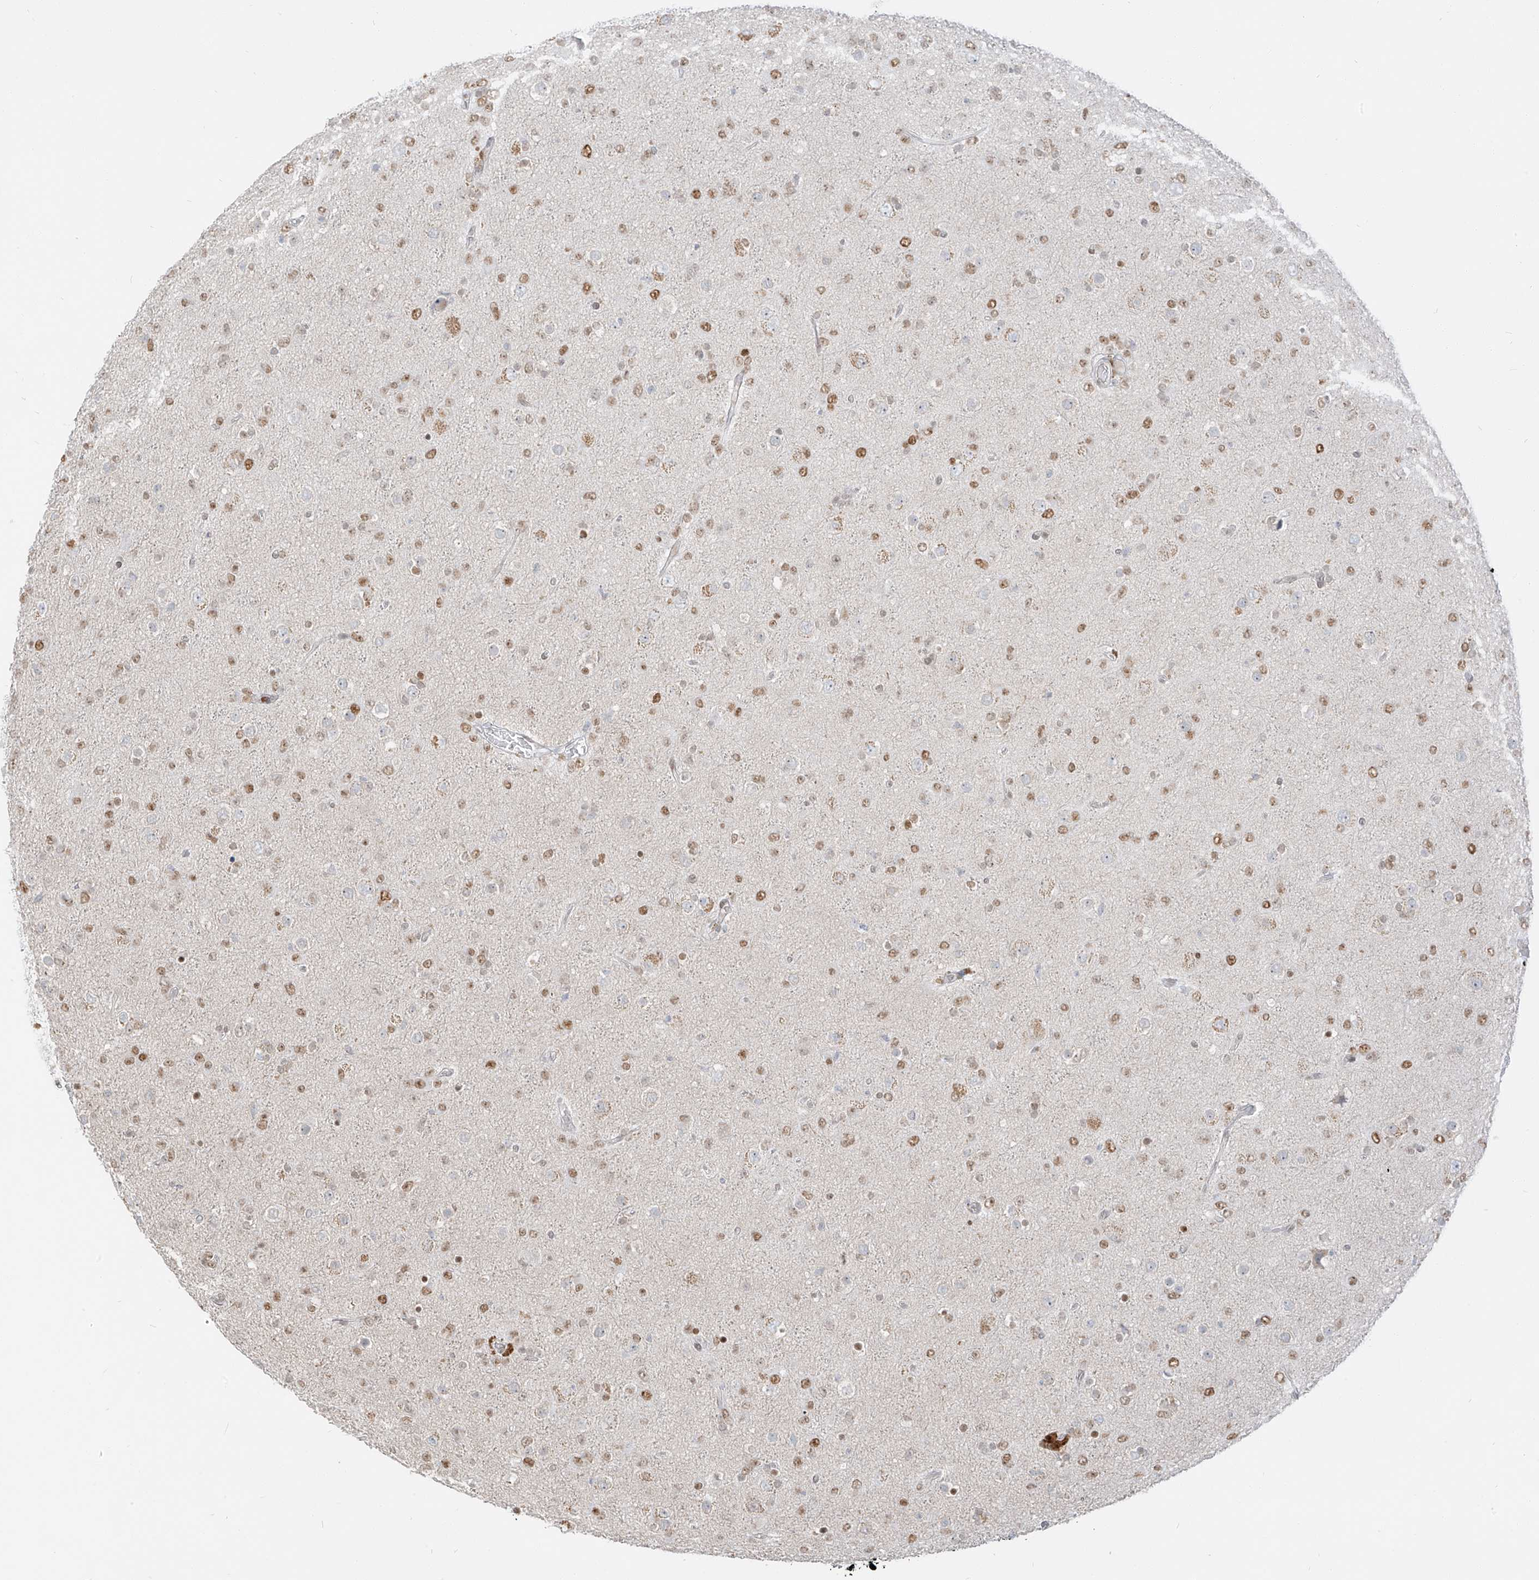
{"staining": {"intensity": "moderate", "quantity": "25%-75%", "location": "nuclear"}, "tissue": "glioma", "cell_type": "Tumor cells", "image_type": "cancer", "snomed": [{"axis": "morphology", "description": "Glioma, malignant, Low grade"}, {"axis": "topography", "description": "Brain"}], "caption": "Human low-grade glioma (malignant) stained with a protein marker exhibits moderate staining in tumor cells.", "gene": "ZNF774", "patient": {"sex": "male", "age": 65}}